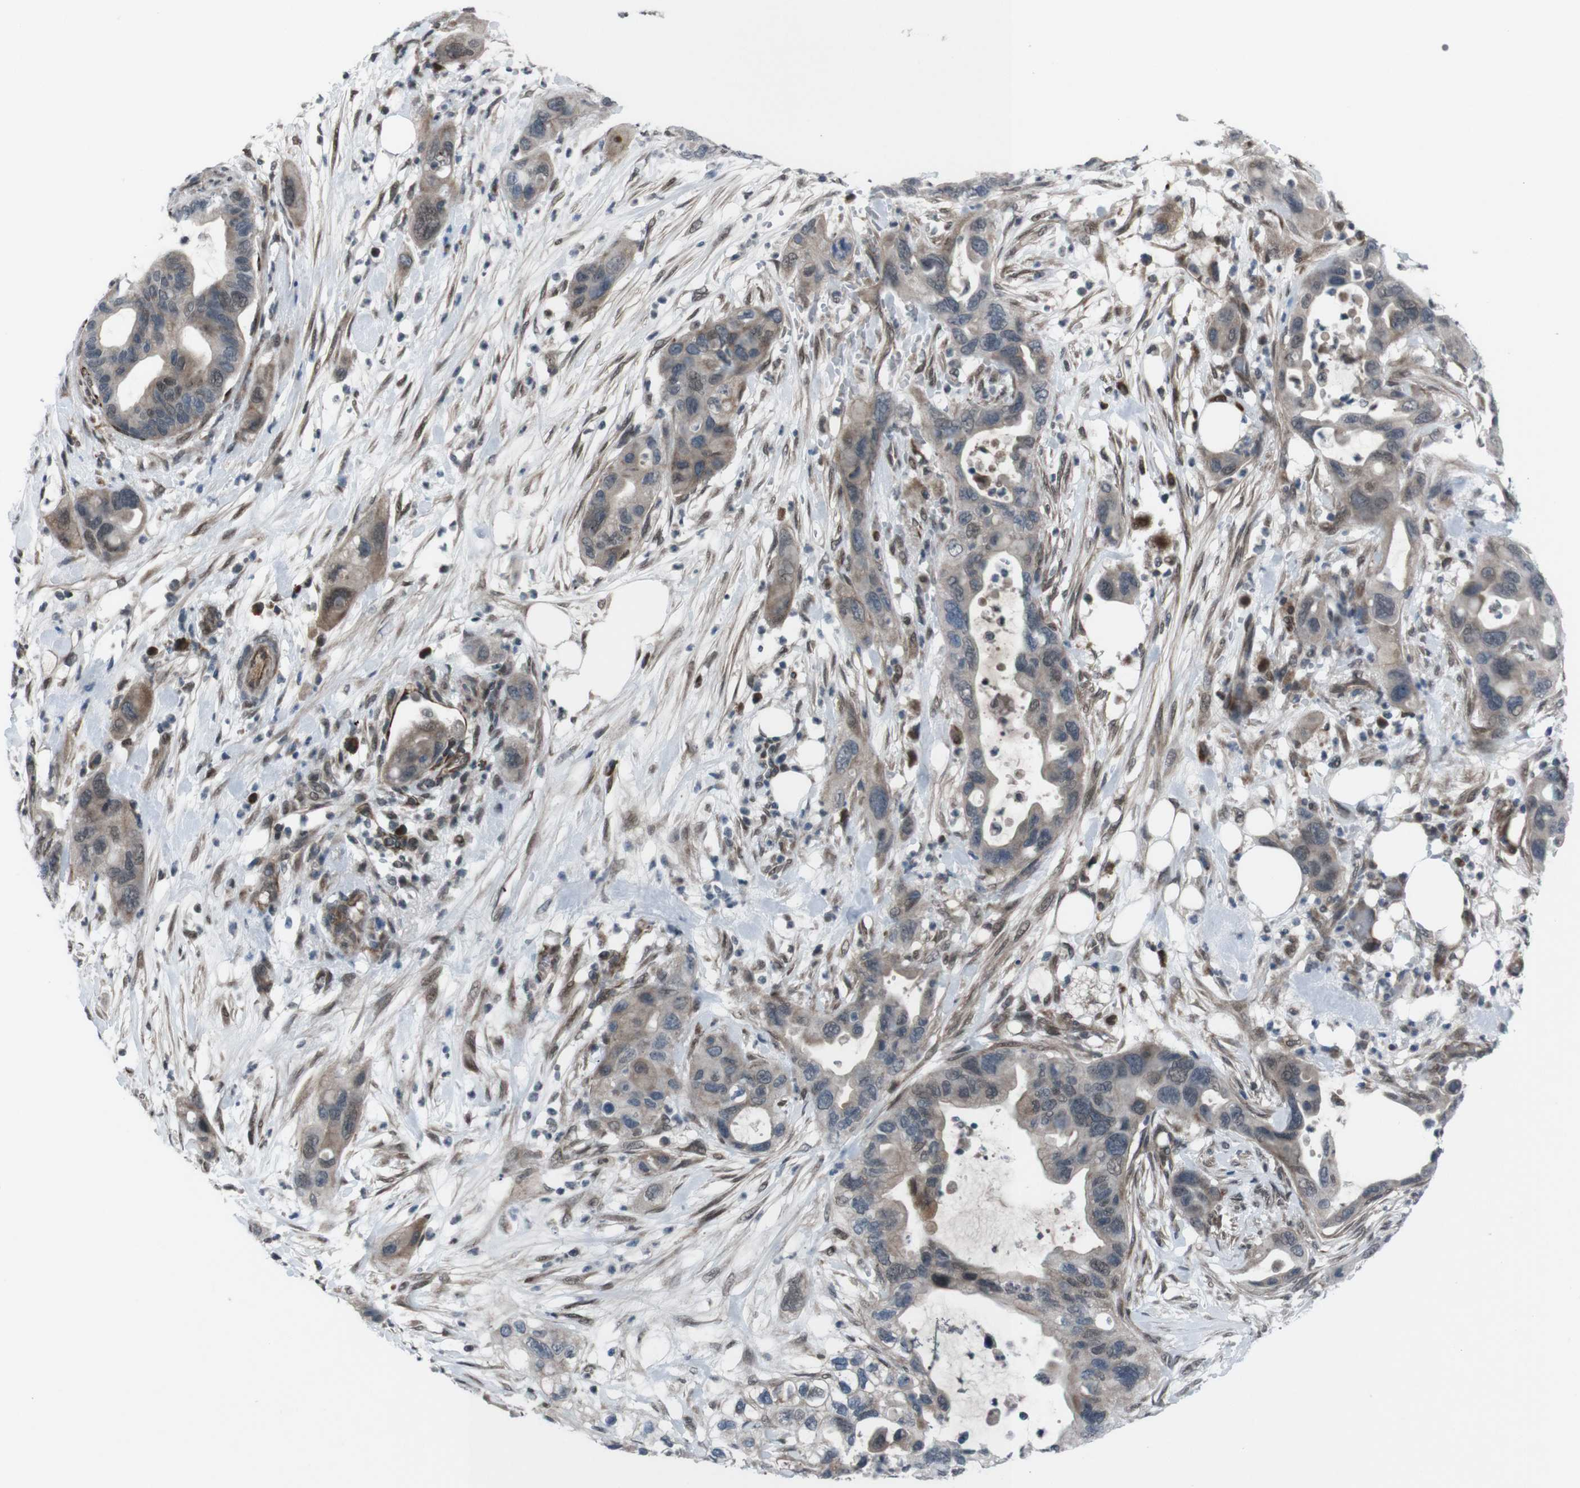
{"staining": {"intensity": "weak", "quantity": "<25%", "location": "cytoplasmic/membranous,nuclear"}, "tissue": "pancreatic cancer", "cell_type": "Tumor cells", "image_type": "cancer", "snomed": [{"axis": "morphology", "description": "Adenocarcinoma, NOS"}, {"axis": "topography", "description": "Pancreas"}], "caption": "Immunohistochemistry (IHC) histopathology image of pancreatic adenocarcinoma stained for a protein (brown), which reveals no expression in tumor cells. Brightfield microscopy of immunohistochemistry (IHC) stained with DAB (3,3'-diaminobenzidine) (brown) and hematoxylin (blue), captured at high magnification.", "gene": "SS18L1", "patient": {"sex": "female", "age": 71}}